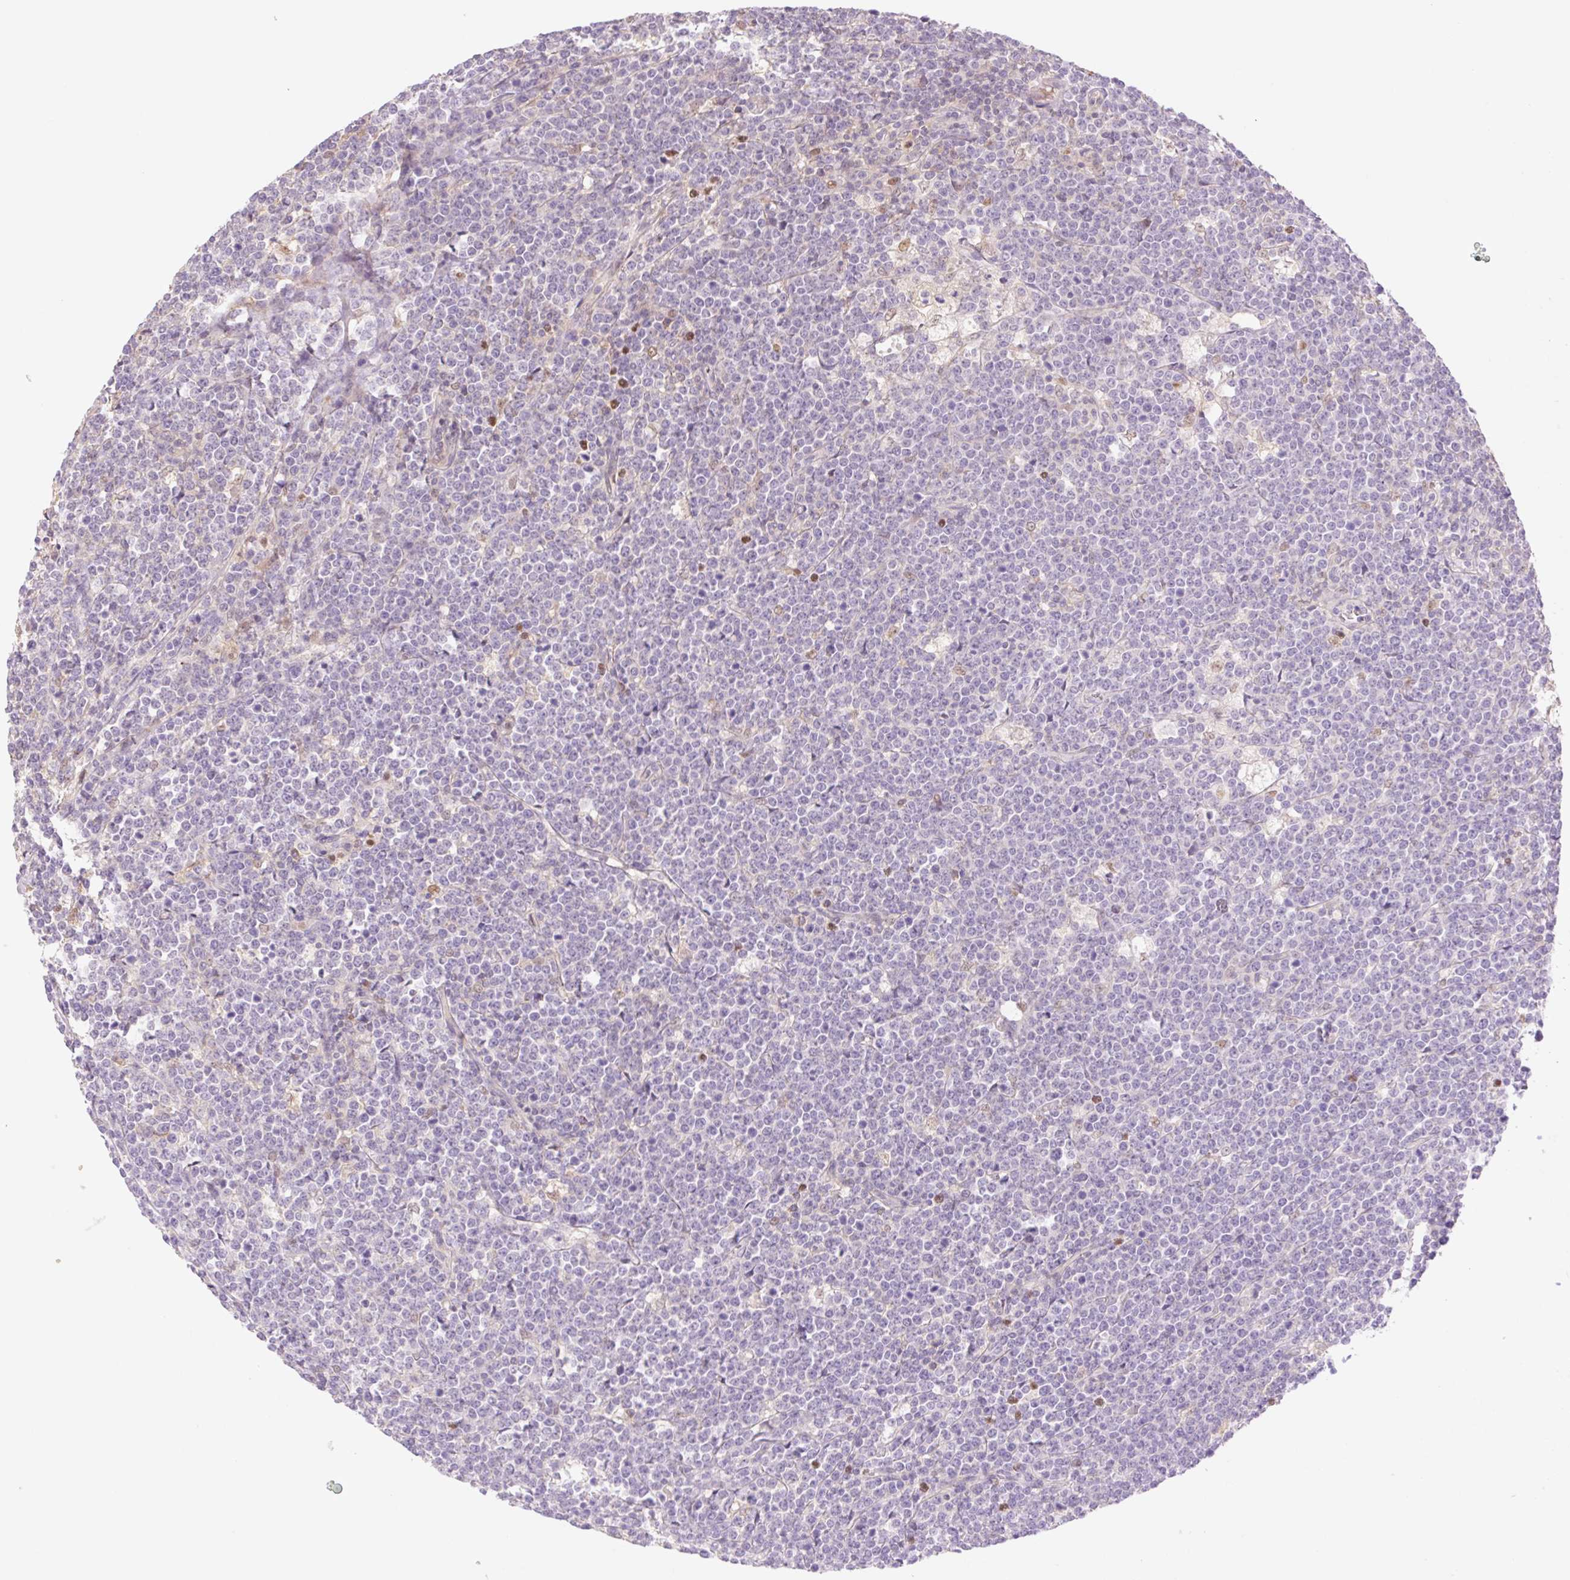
{"staining": {"intensity": "negative", "quantity": "none", "location": "none"}, "tissue": "lymphoma", "cell_type": "Tumor cells", "image_type": "cancer", "snomed": [{"axis": "morphology", "description": "Malignant lymphoma, non-Hodgkin's type, High grade"}, {"axis": "topography", "description": "Small intestine"}], "caption": "This photomicrograph is of high-grade malignant lymphoma, non-Hodgkin's type stained with immunohistochemistry (IHC) to label a protein in brown with the nuclei are counter-stained blue. There is no staining in tumor cells.", "gene": "HEBP1", "patient": {"sex": "male", "age": 8}}